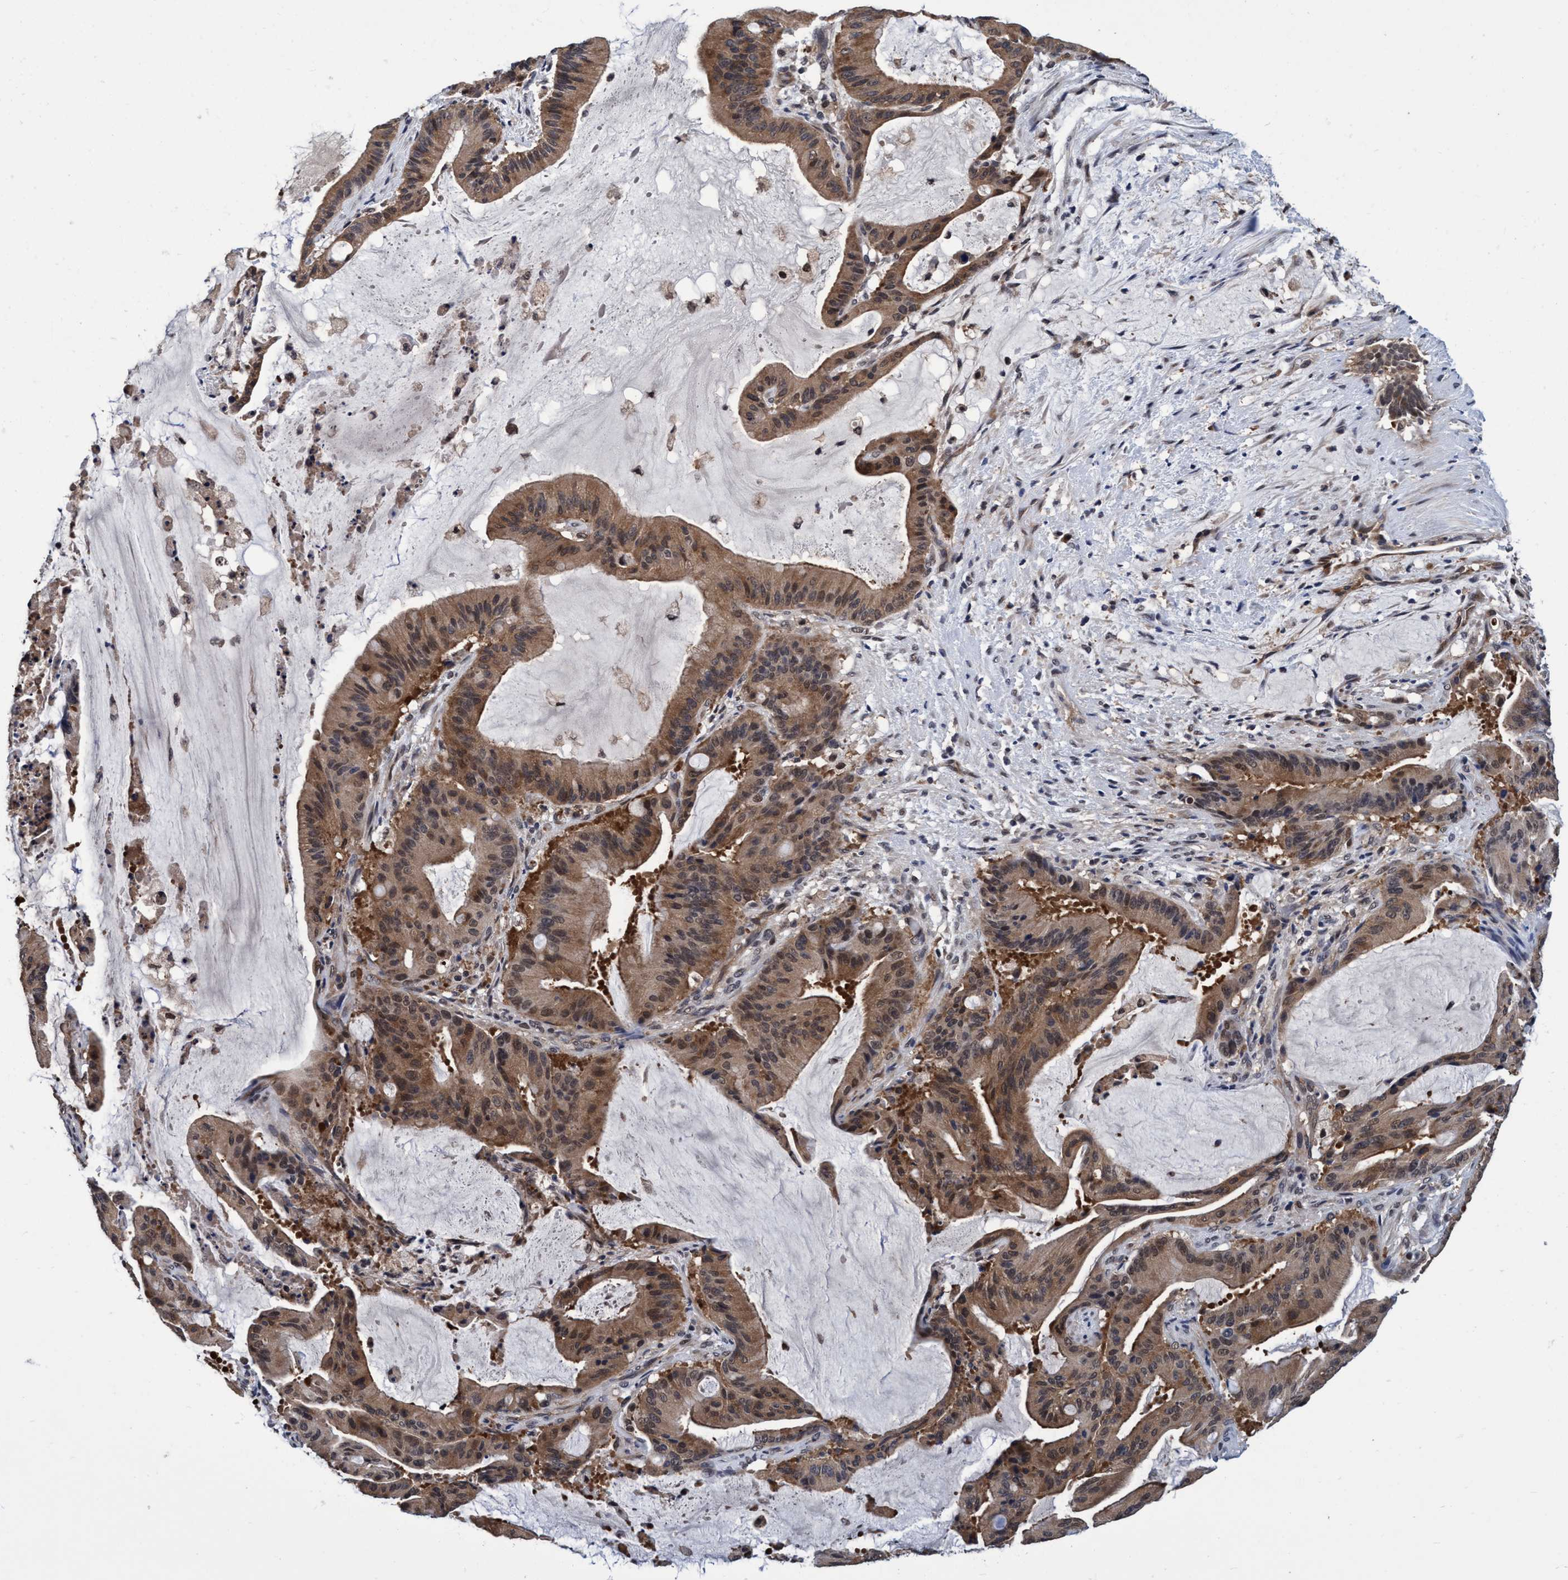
{"staining": {"intensity": "moderate", "quantity": ">75%", "location": "cytoplasmic/membranous,nuclear"}, "tissue": "liver cancer", "cell_type": "Tumor cells", "image_type": "cancer", "snomed": [{"axis": "morphology", "description": "Normal tissue, NOS"}, {"axis": "morphology", "description": "Cholangiocarcinoma"}, {"axis": "topography", "description": "Liver"}, {"axis": "topography", "description": "Peripheral nerve tissue"}], "caption": "This image shows IHC staining of human liver cancer (cholangiocarcinoma), with medium moderate cytoplasmic/membranous and nuclear expression in about >75% of tumor cells.", "gene": "PSMD12", "patient": {"sex": "female", "age": 73}}